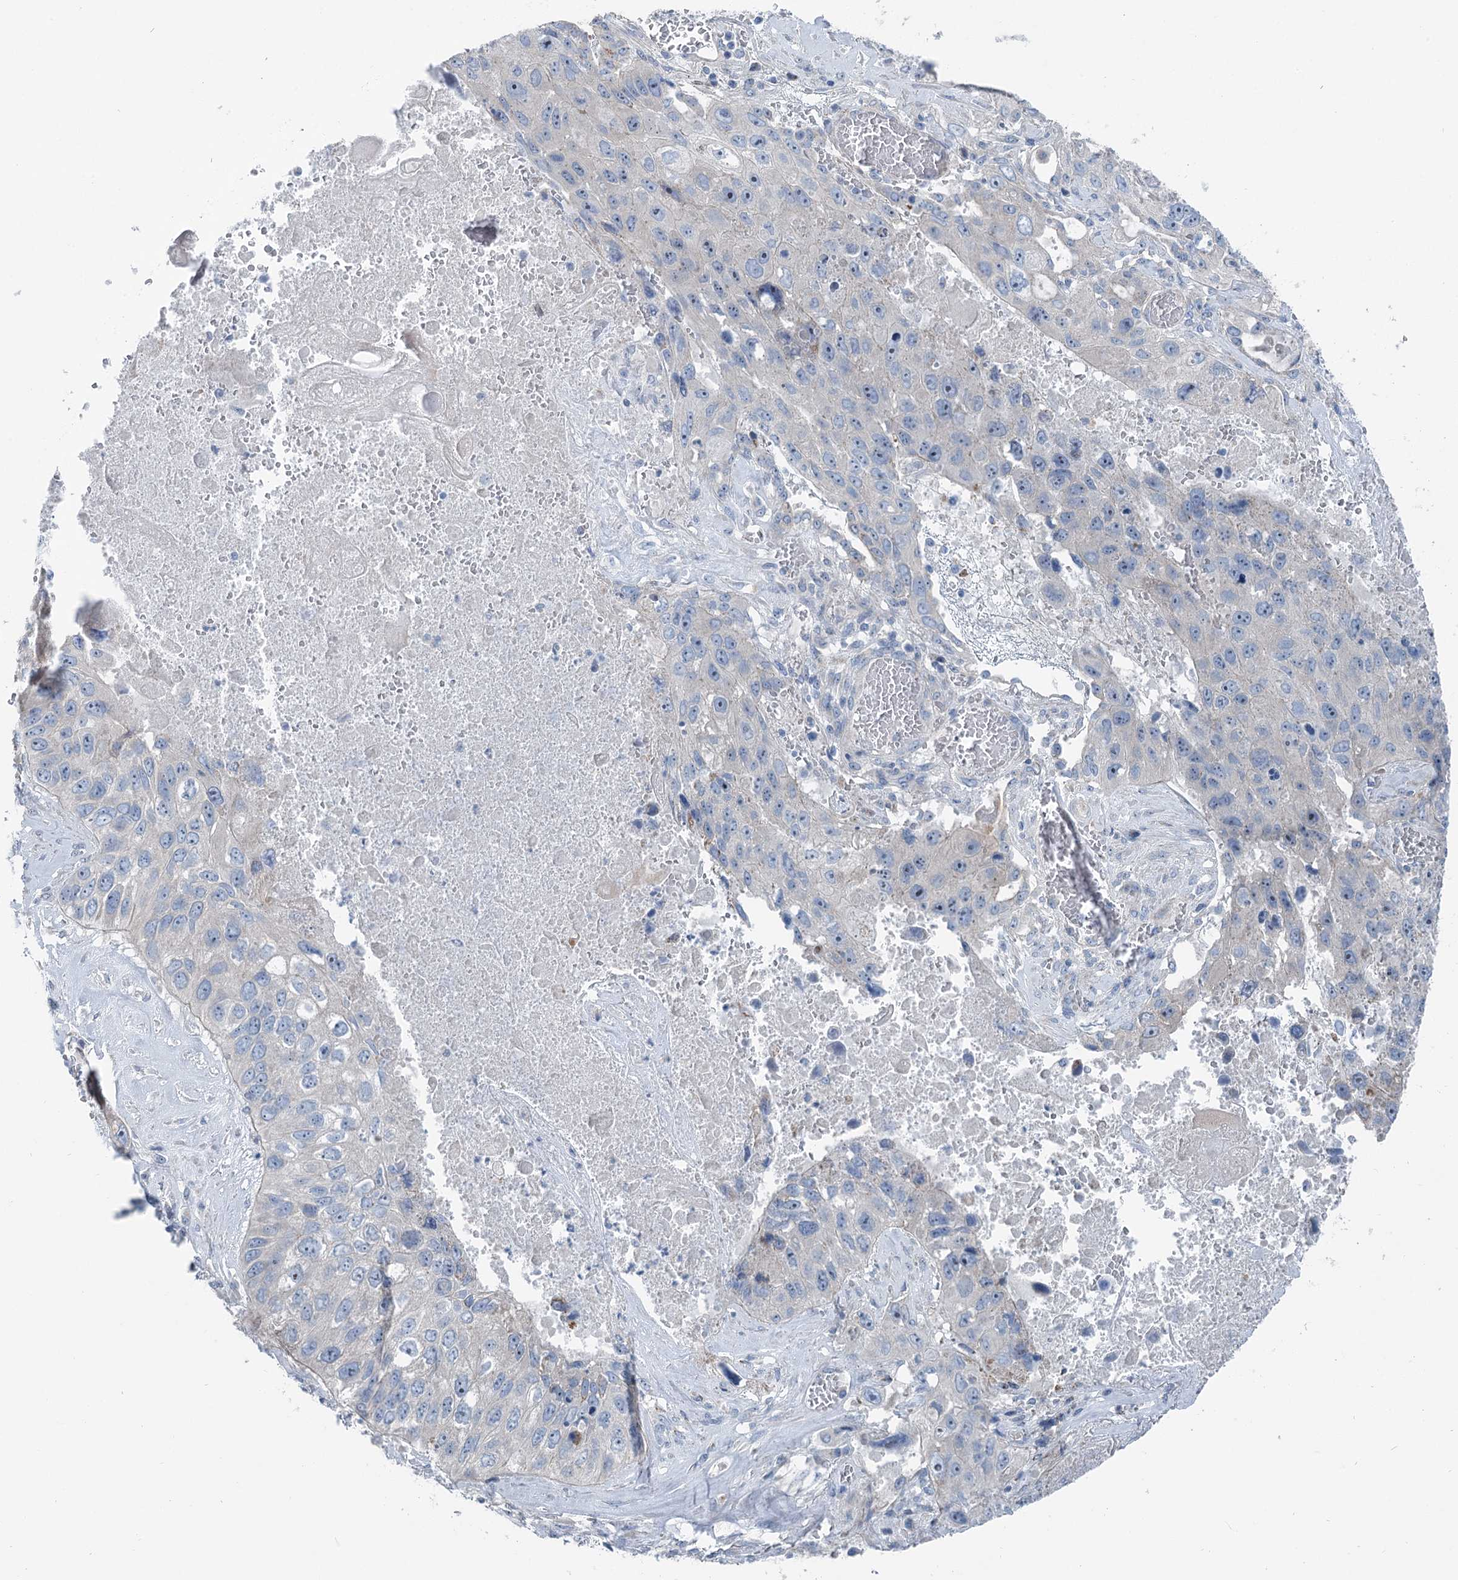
{"staining": {"intensity": "negative", "quantity": "none", "location": "none"}, "tissue": "lung cancer", "cell_type": "Tumor cells", "image_type": "cancer", "snomed": [{"axis": "morphology", "description": "Squamous cell carcinoma, NOS"}, {"axis": "topography", "description": "Lung"}], "caption": "Lung cancer (squamous cell carcinoma) was stained to show a protein in brown. There is no significant staining in tumor cells. The staining was performed using DAB (3,3'-diaminobenzidine) to visualize the protein expression in brown, while the nuclei were stained in blue with hematoxylin (Magnification: 20x).", "gene": "MARK2", "patient": {"sex": "male", "age": 61}}